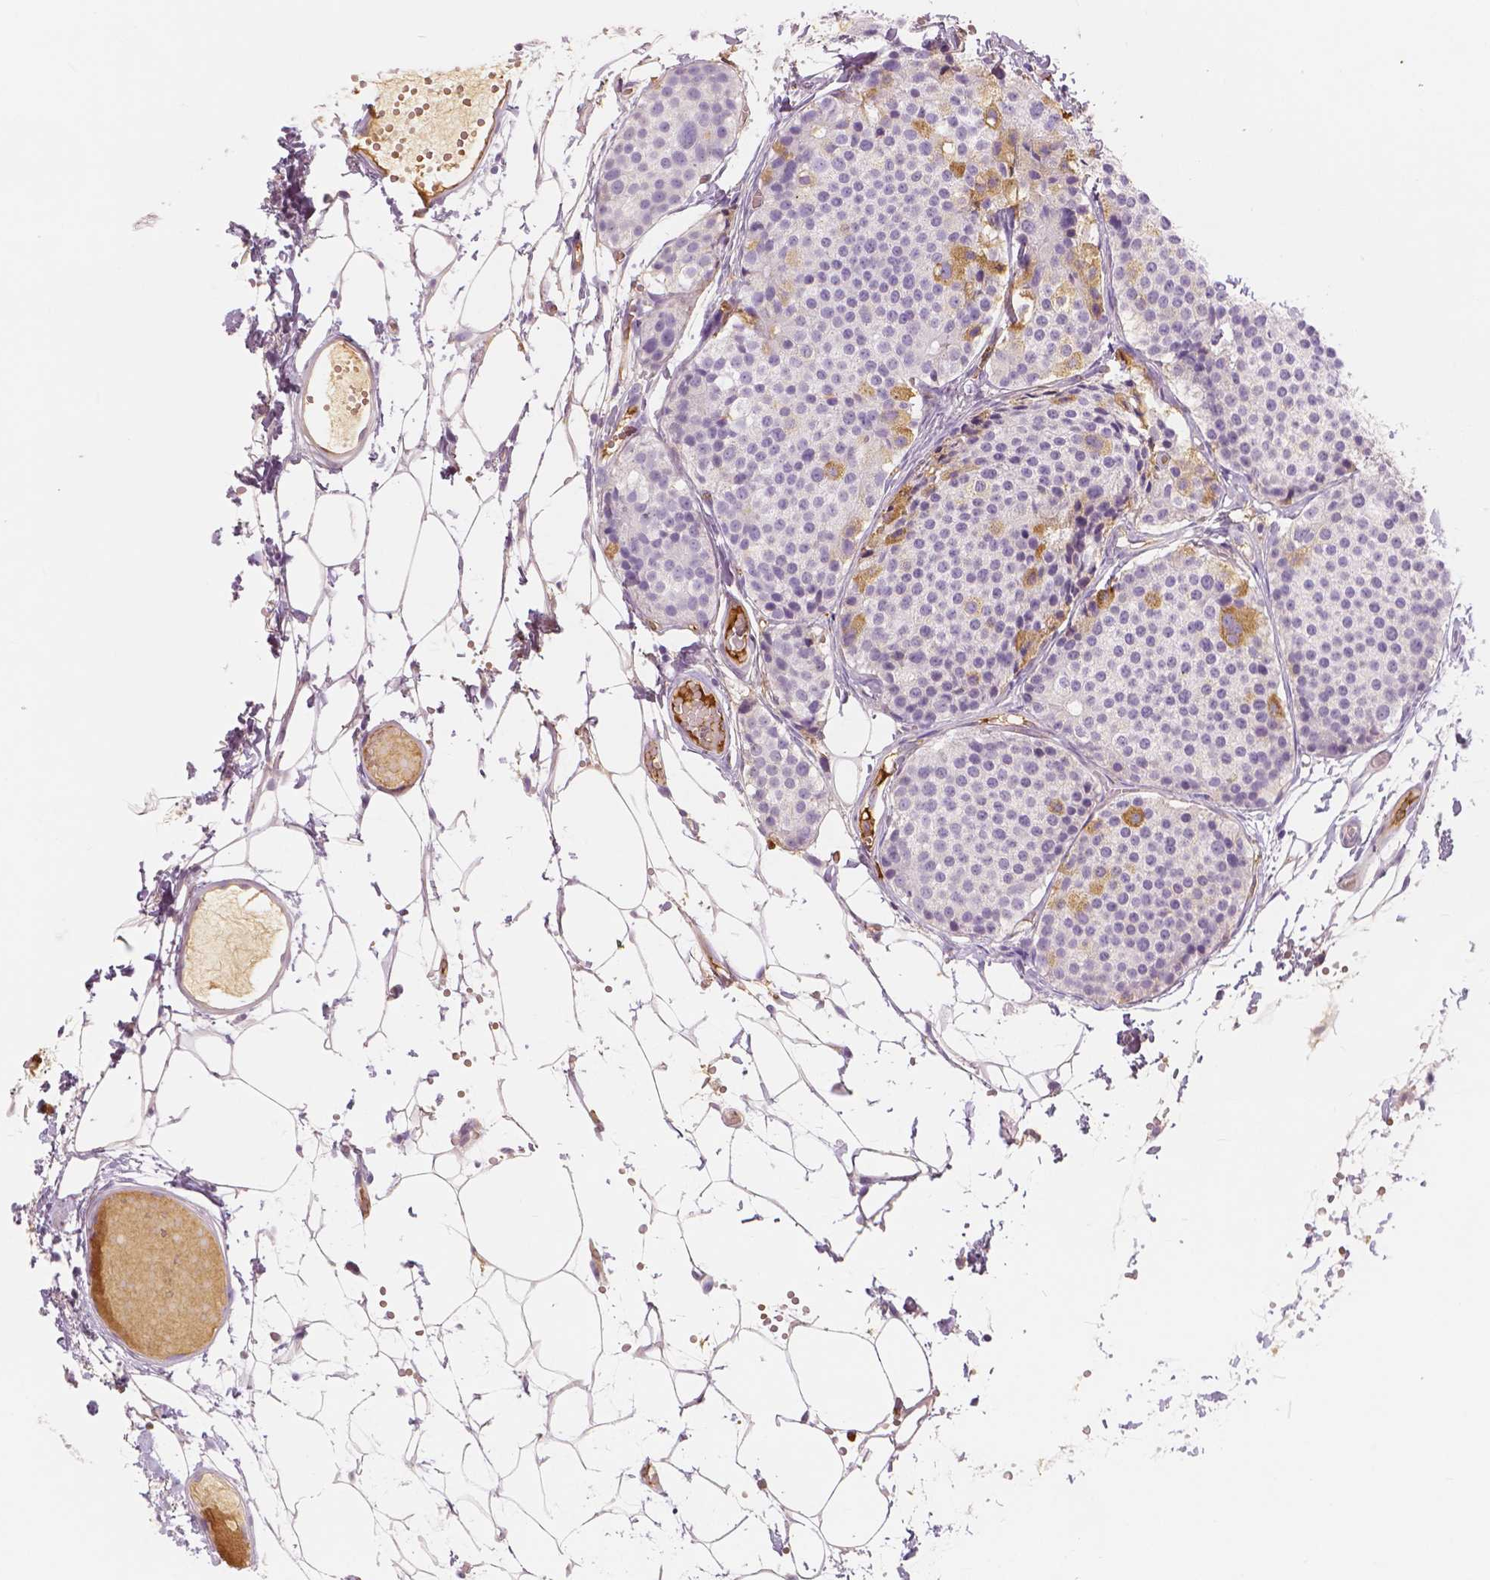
{"staining": {"intensity": "moderate", "quantity": "<25%", "location": "cytoplasmic/membranous"}, "tissue": "carcinoid", "cell_type": "Tumor cells", "image_type": "cancer", "snomed": [{"axis": "morphology", "description": "Carcinoid, malignant, NOS"}, {"axis": "topography", "description": "Small intestine"}], "caption": "The immunohistochemical stain shows moderate cytoplasmic/membranous expression in tumor cells of carcinoid tissue. The protein of interest is stained brown, and the nuclei are stained in blue (DAB IHC with brightfield microscopy, high magnification).", "gene": "APOA4", "patient": {"sex": "female", "age": 65}}